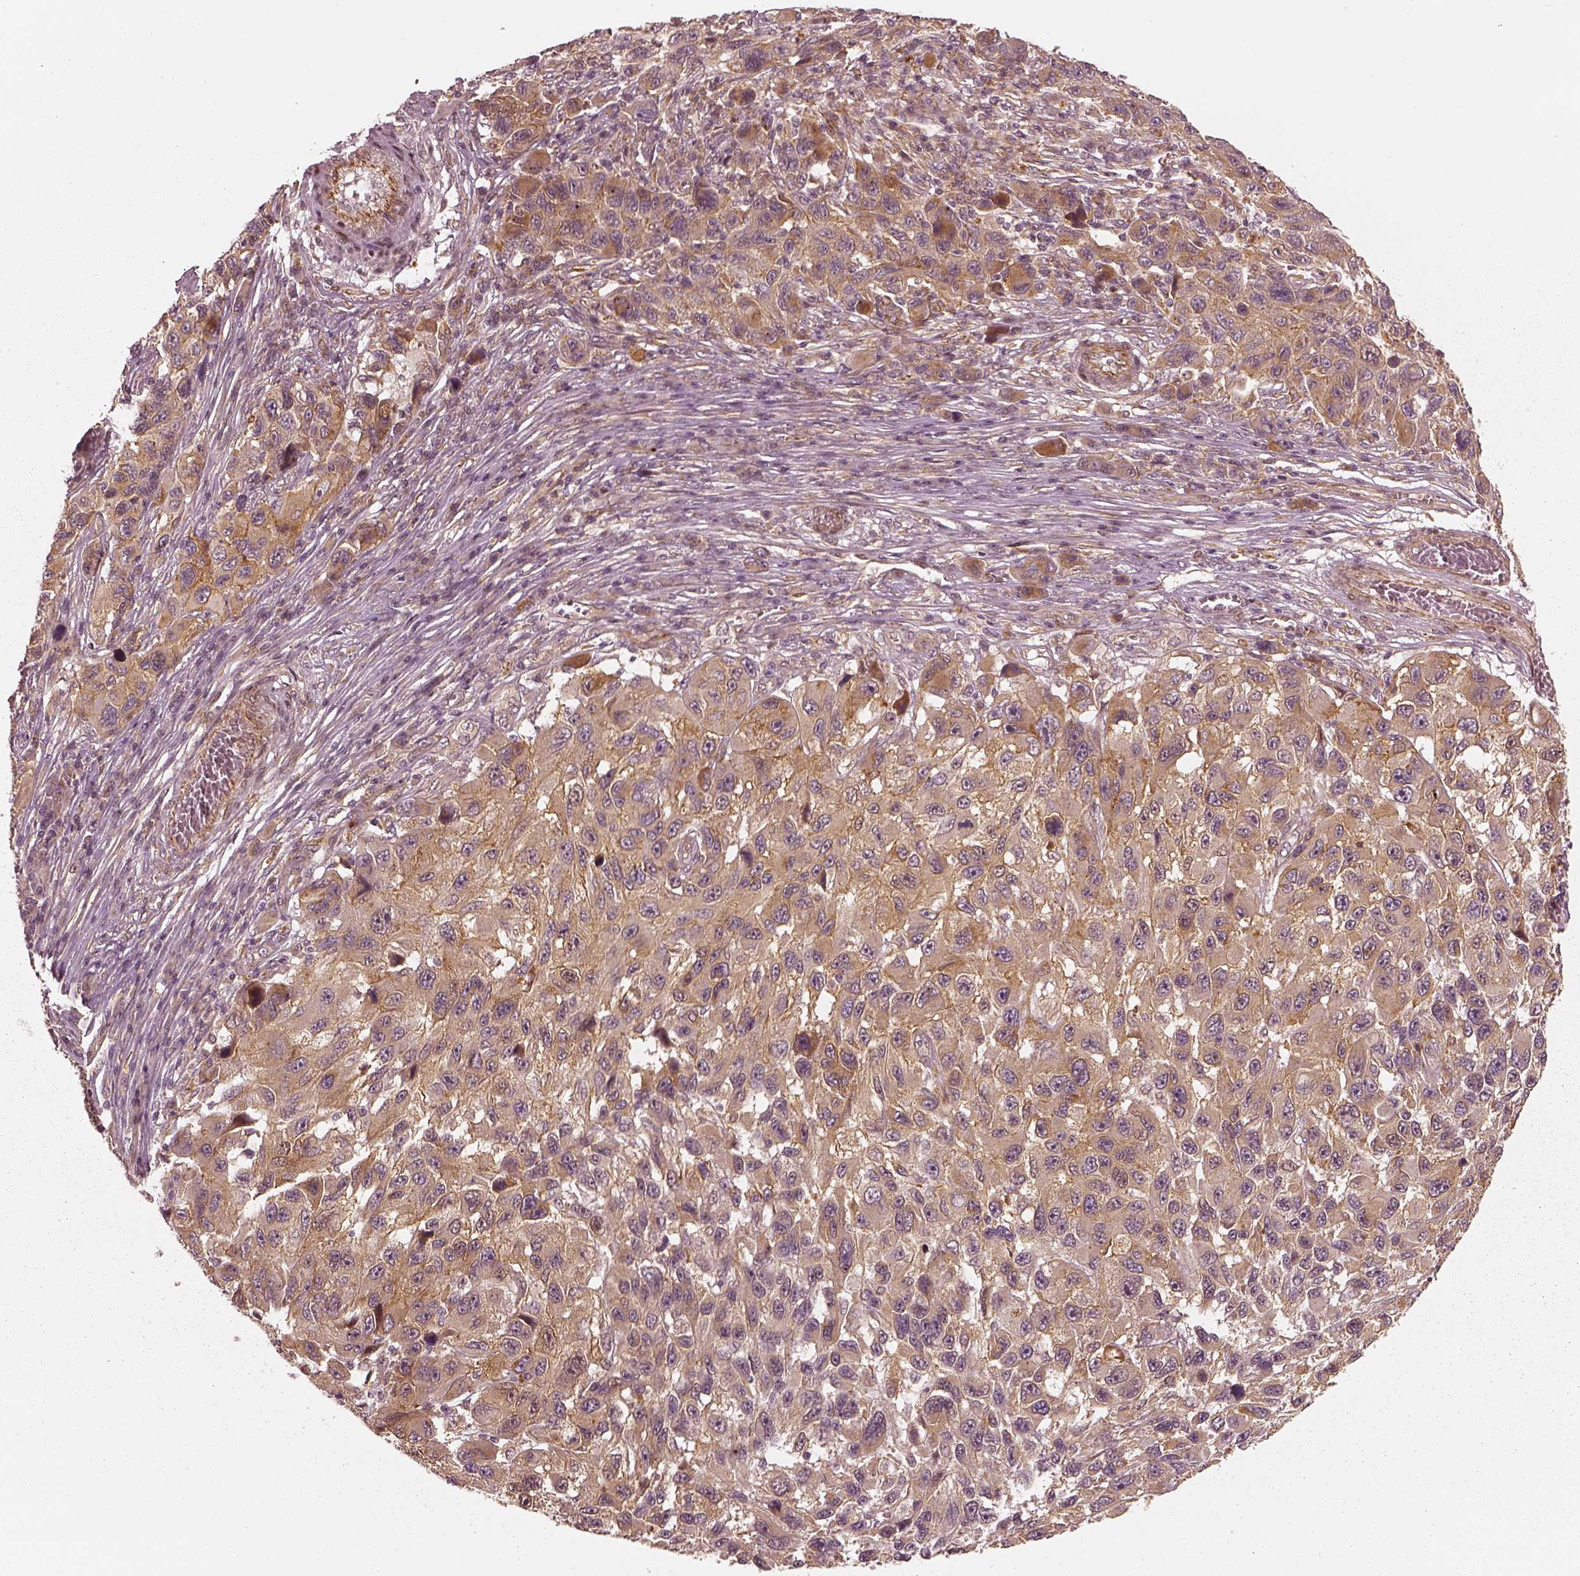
{"staining": {"intensity": "moderate", "quantity": "<25%", "location": "cytoplasmic/membranous"}, "tissue": "melanoma", "cell_type": "Tumor cells", "image_type": "cancer", "snomed": [{"axis": "morphology", "description": "Malignant melanoma, NOS"}, {"axis": "topography", "description": "Skin"}], "caption": "There is low levels of moderate cytoplasmic/membranous staining in tumor cells of melanoma, as demonstrated by immunohistochemical staining (brown color).", "gene": "SLC12A9", "patient": {"sex": "male", "age": 53}}